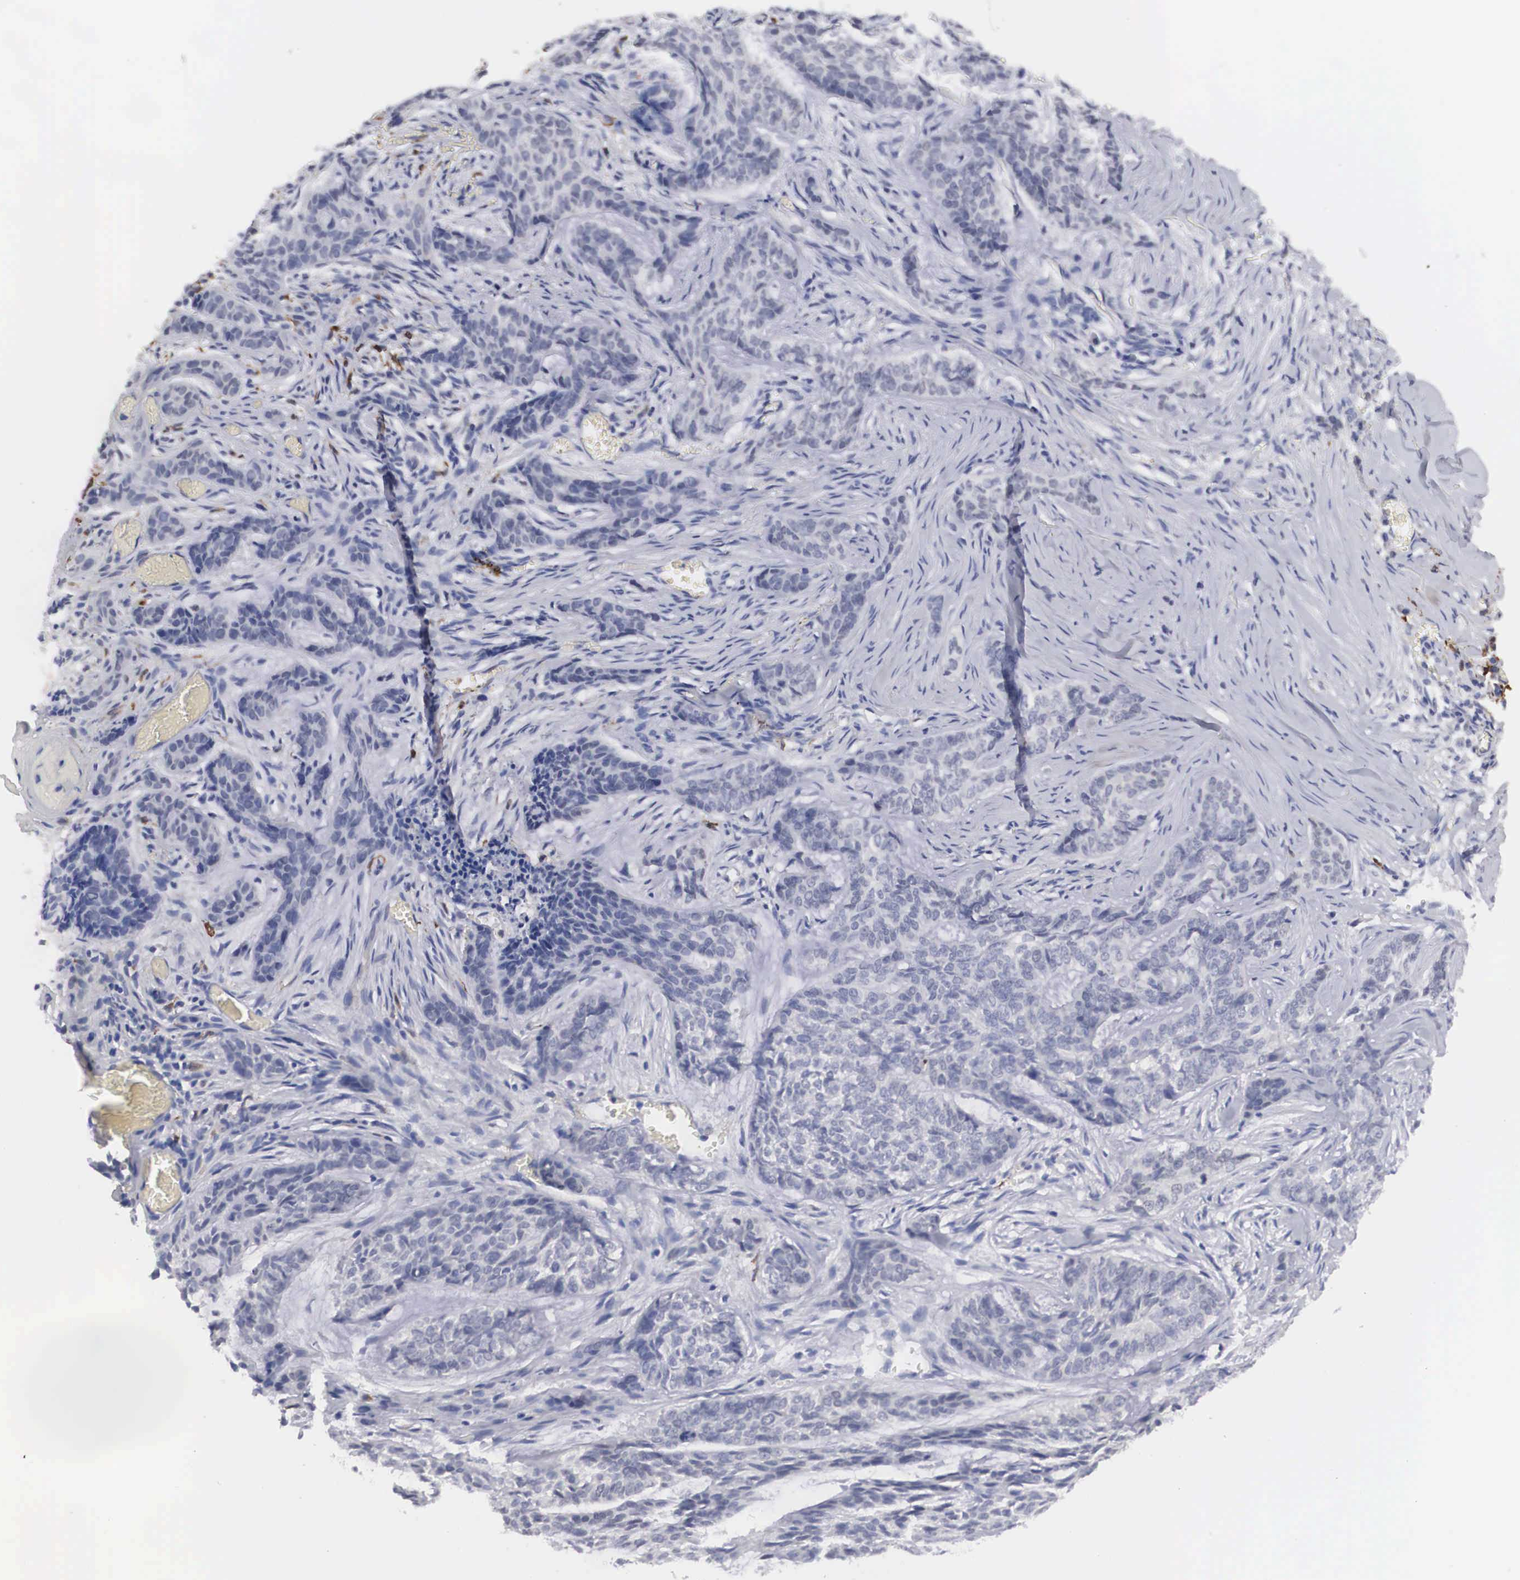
{"staining": {"intensity": "negative", "quantity": "none", "location": "none"}, "tissue": "skin cancer", "cell_type": "Tumor cells", "image_type": "cancer", "snomed": [{"axis": "morphology", "description": "Normal tissue, NOS"}, {"axis": "morphology", "description": "Basal cell carcinoma"}, {"axis": "topography", "description": "Skin"}], "caption": "Photomicrograph shows no significant protein positivity in tumor cells of basal cell carcinoma (skin).", "gene": "HMOX1", "patient": {"sex": "female", "age": 65}}